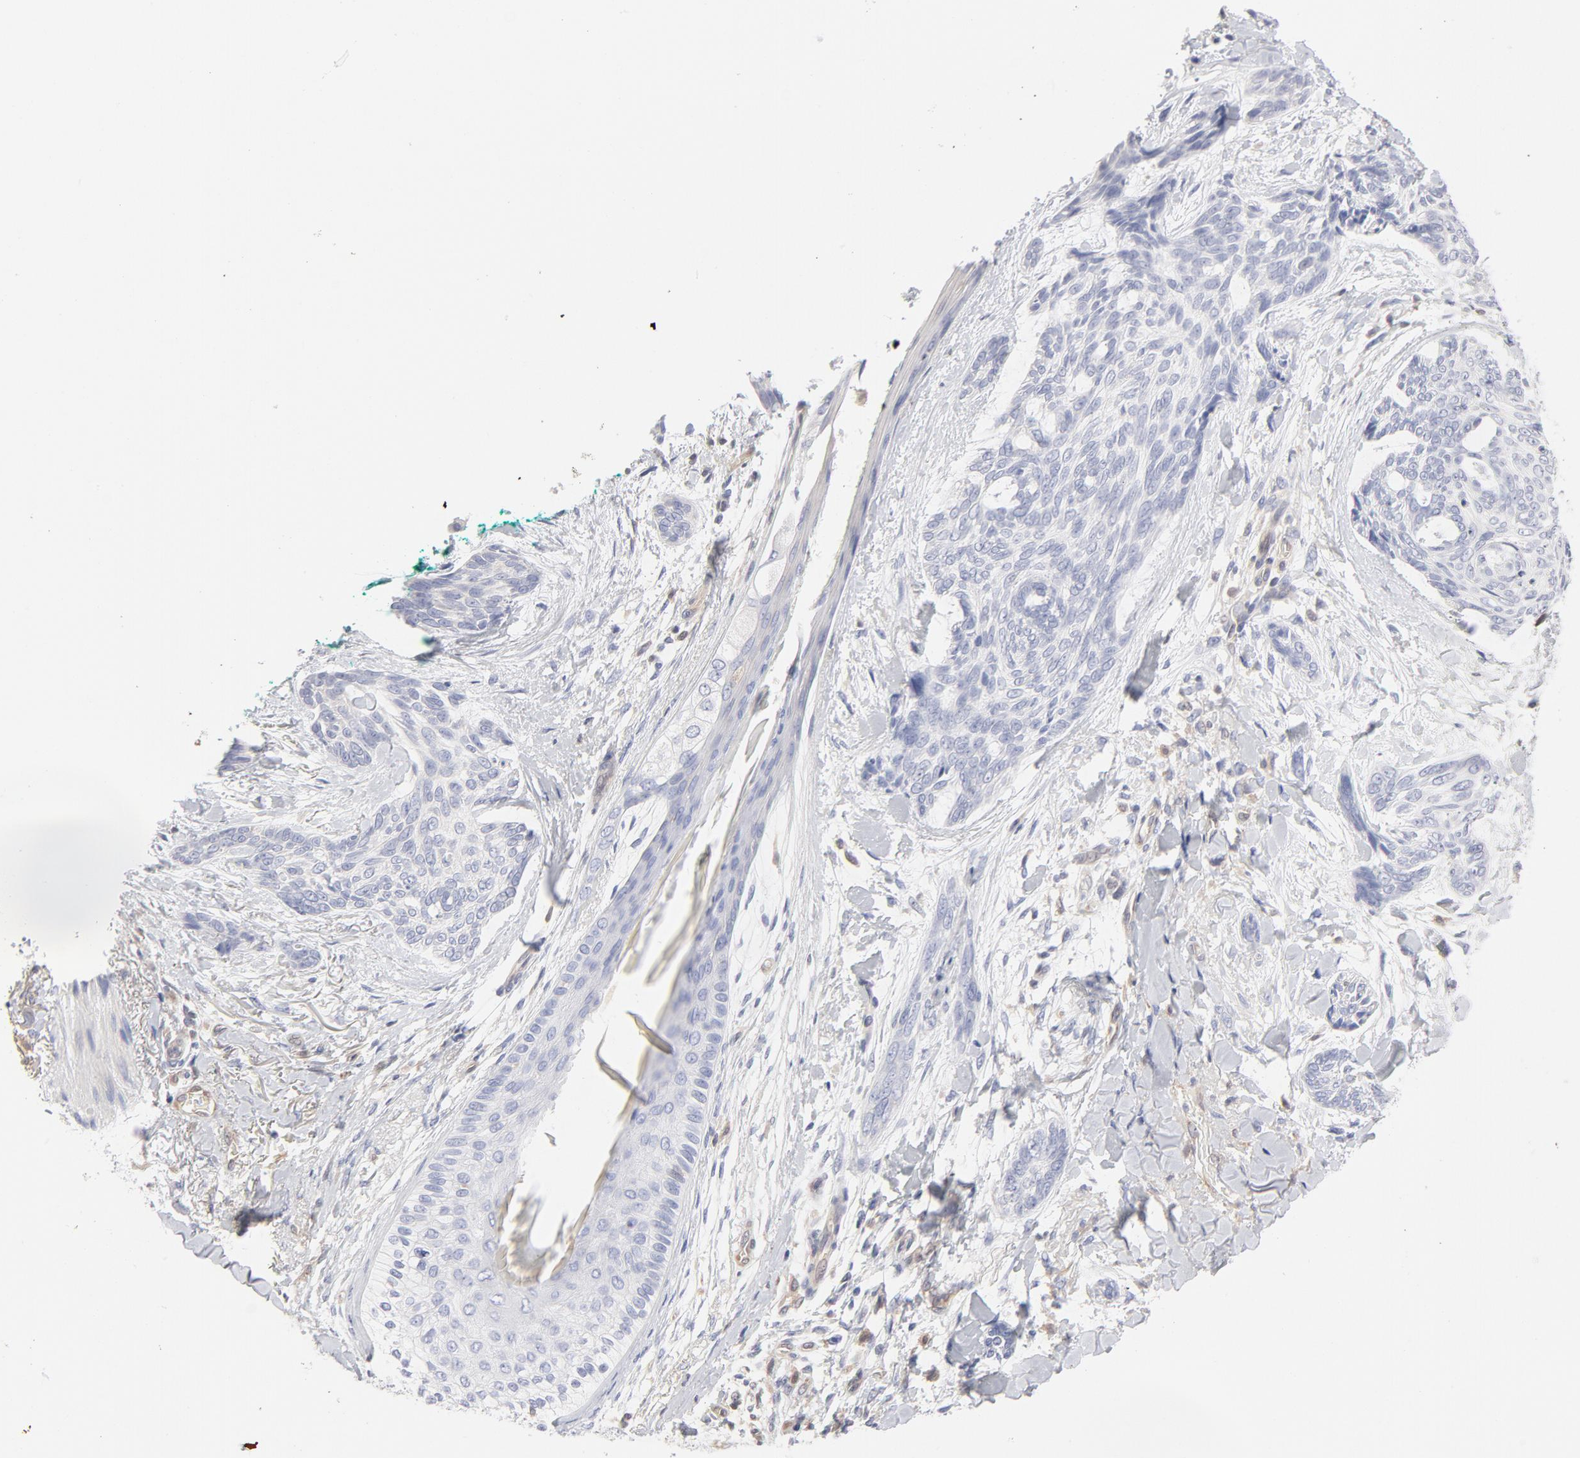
{"staining": {"intensity": "negative", "quantity": "none", "location": "none"}, "tissue": "skin cancer", "cell_type": "Tumor cells", "image_type": "cancer", "snomed": [{"axis": "morphology", "description": "Normal tissue, NOS"}, {"axis": "morphology", "description": "Basal cell carcinoma"}, {"axis": "topography", "description": "Skin"}], "caption": "Immunohistochemistry (IHC) of human skin cancer reveals no staining in tumor cells. The staining was performed using DAB to visualize the protein expression in brown, while the nuclei were stained in blue with hematoxylin (Magnification: 20x).", "gene": "ARRB1", "patient": {"sex": "female", "age": 71}}